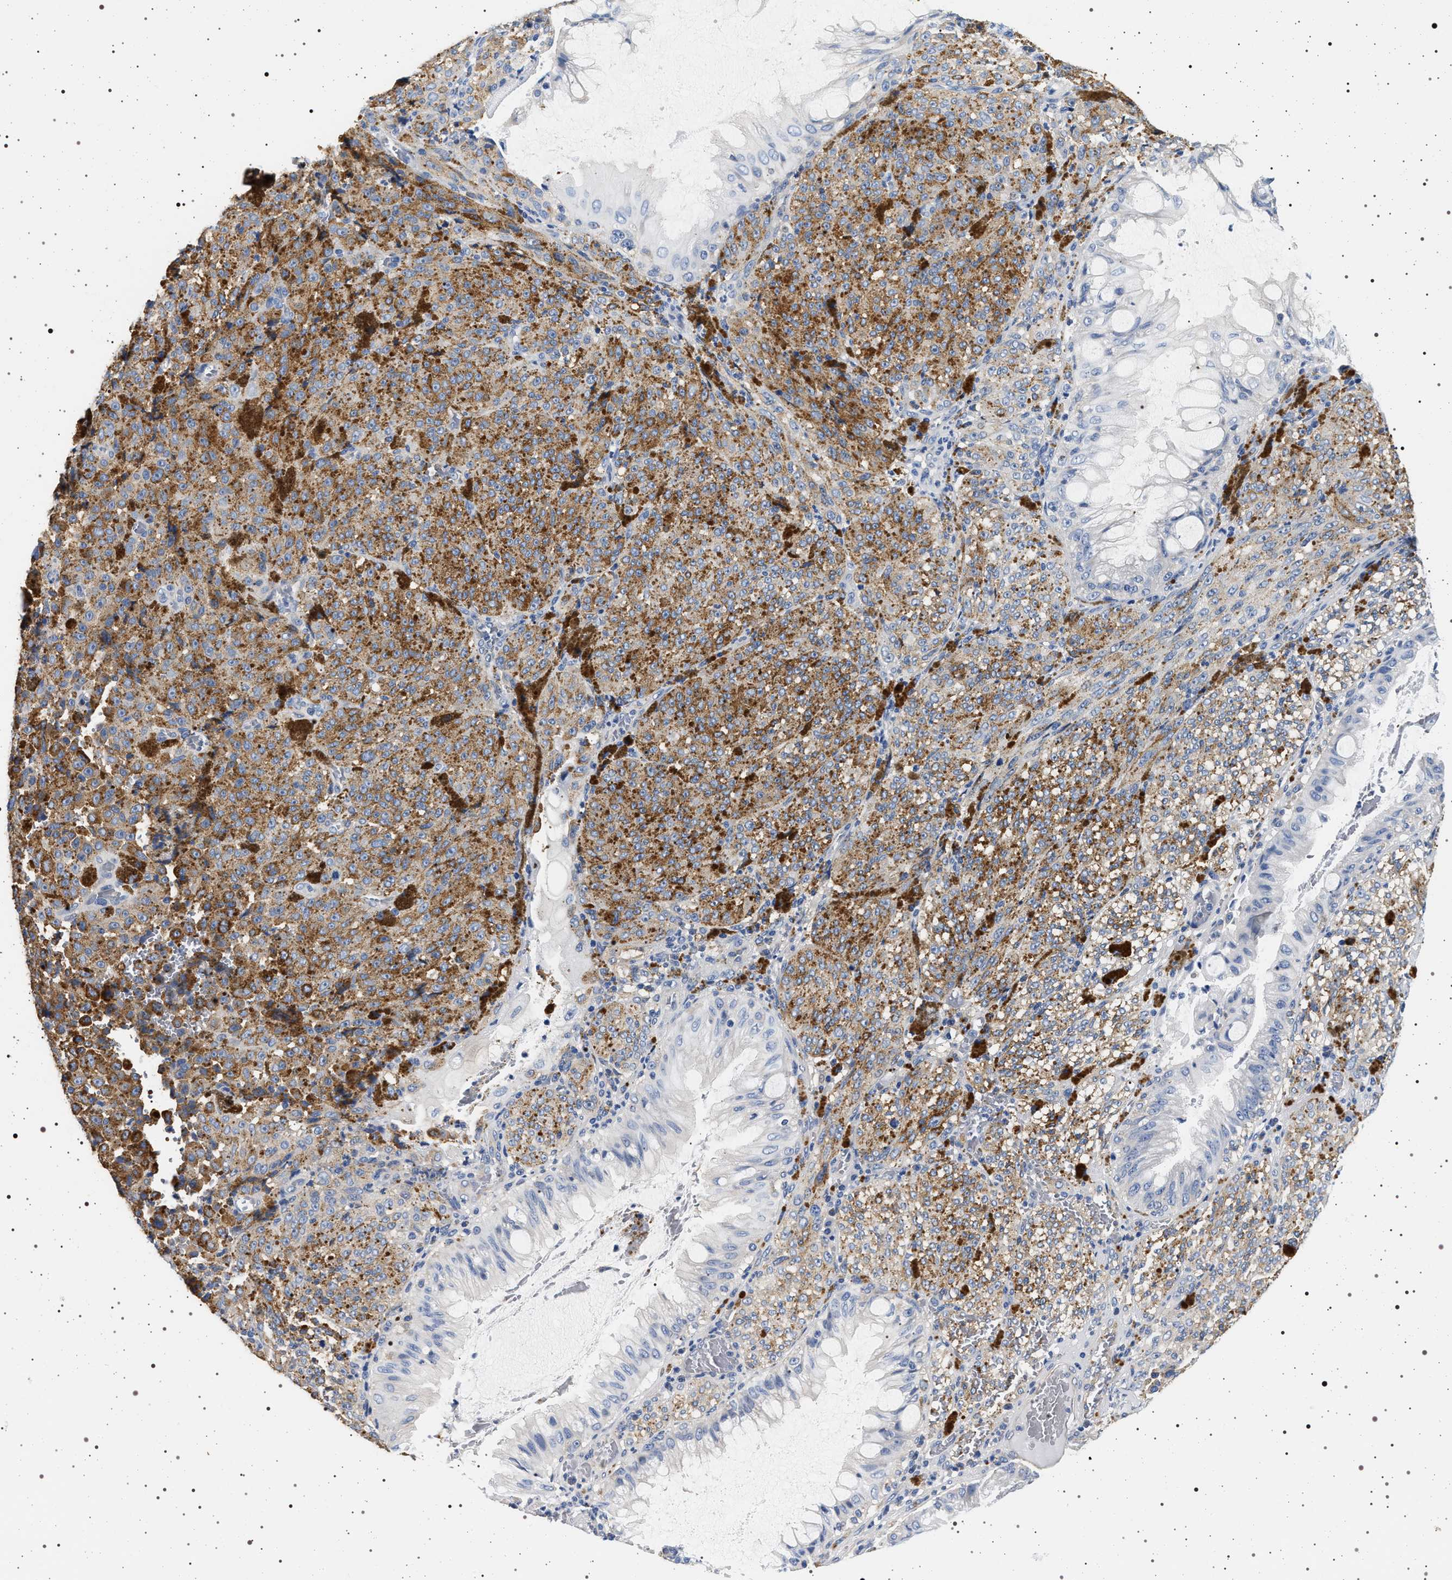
{"staining": {"intensity": "negative", "quantity": "none", "location": "none"}, "tissue": "melanoma", "cell_type": "Tumor cells", "image_type": "cancer", "snomed": [{"axis": "morphology", "description": "Malignant melanoma, NOS"}, {"axis": "topography", "description": "Rectum"}], "caption": "This photomicrograph is of melanoma stained with immunohistochemistry (IHC) to label a protein in brown with the nuclei are counter-stained blue. There is no staining in tumor cells.", "gene": "HSD17B1", "patient": {"sex": "female", "age": 81}}